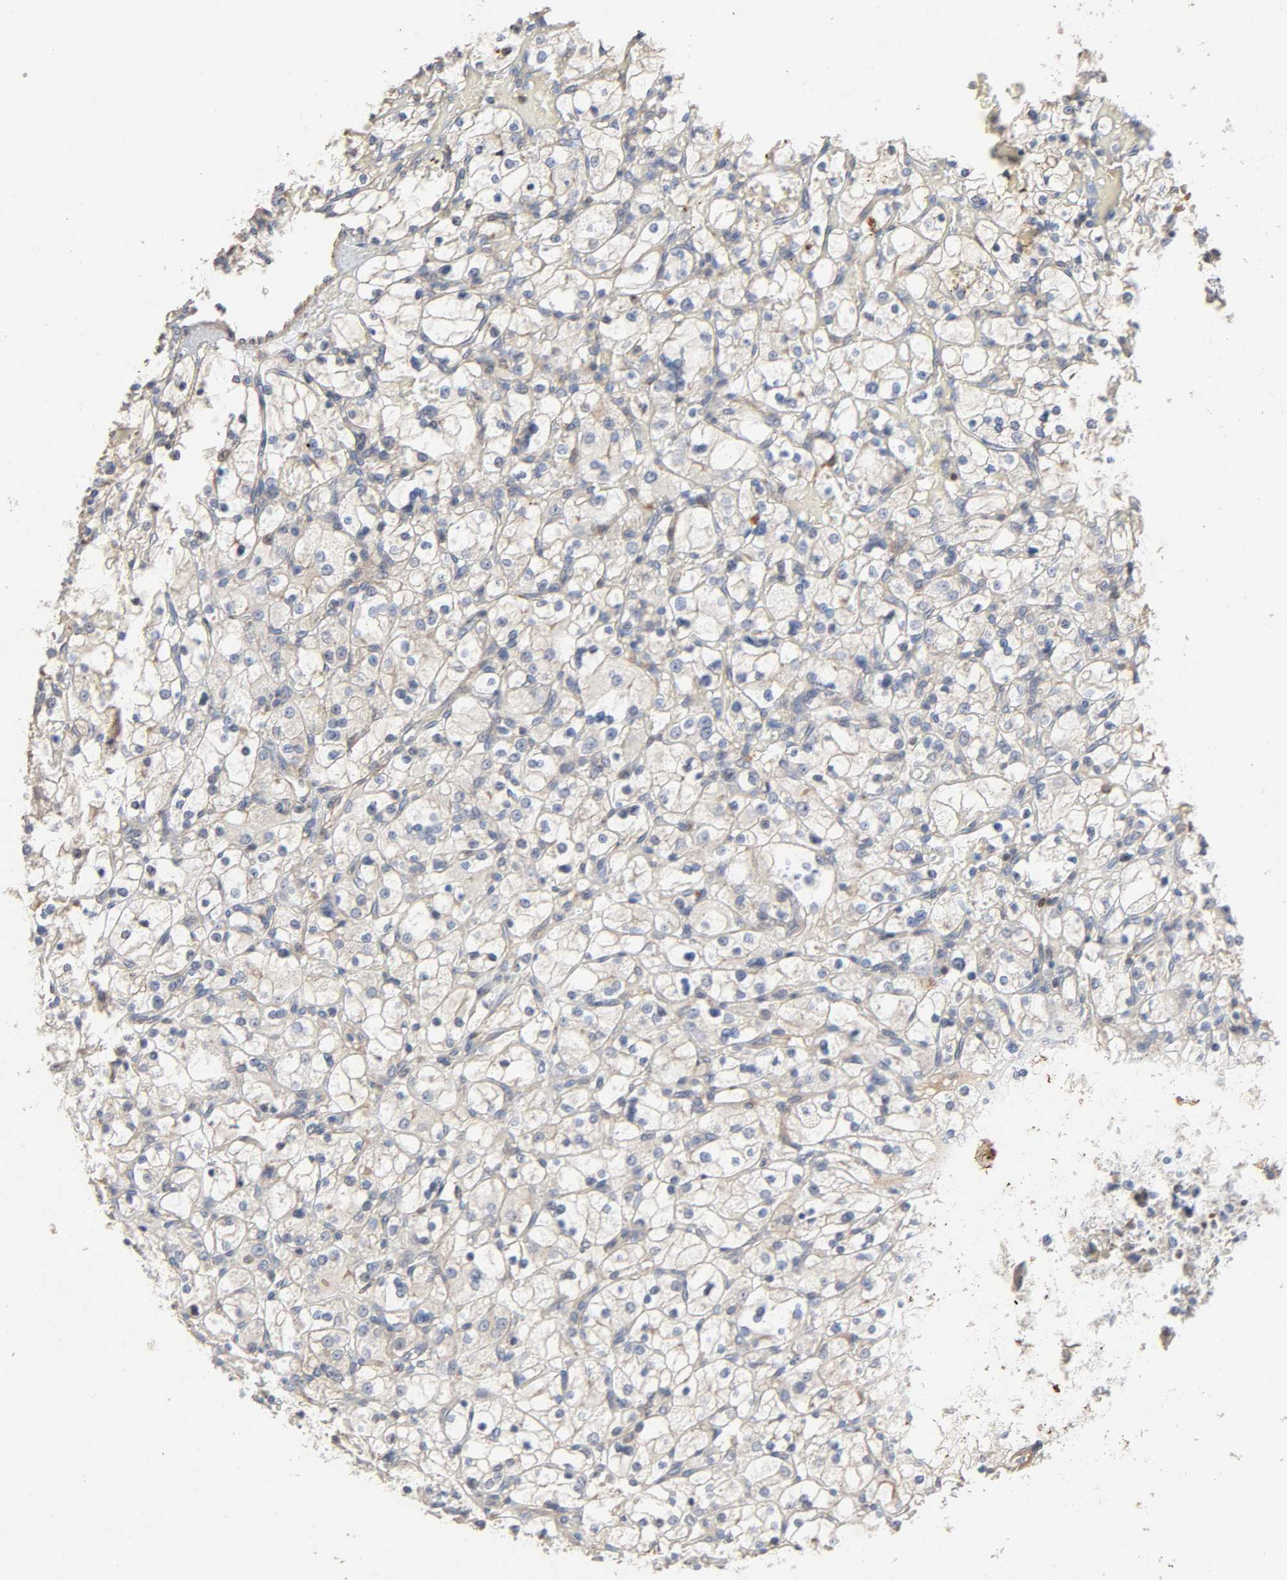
{"staining": {"intensity": "negative", "quantity": "none", "location": "none"}, "tissue": "renal cancer", "cell_type": "Tumor cells", "image_type": "cancer", "snomed": [{"axis": "morphology", "description": "Adenocarcinoma, NOS"}, {"axis": "topography", "description": "Kidney"}], "caption": "This is an immunohistochemistry histopathology image of renal adenocarcinoma. There is no staining in tumor cells.", "gene": "CDK6", "patient": {"sex": "female", "age": 83}}